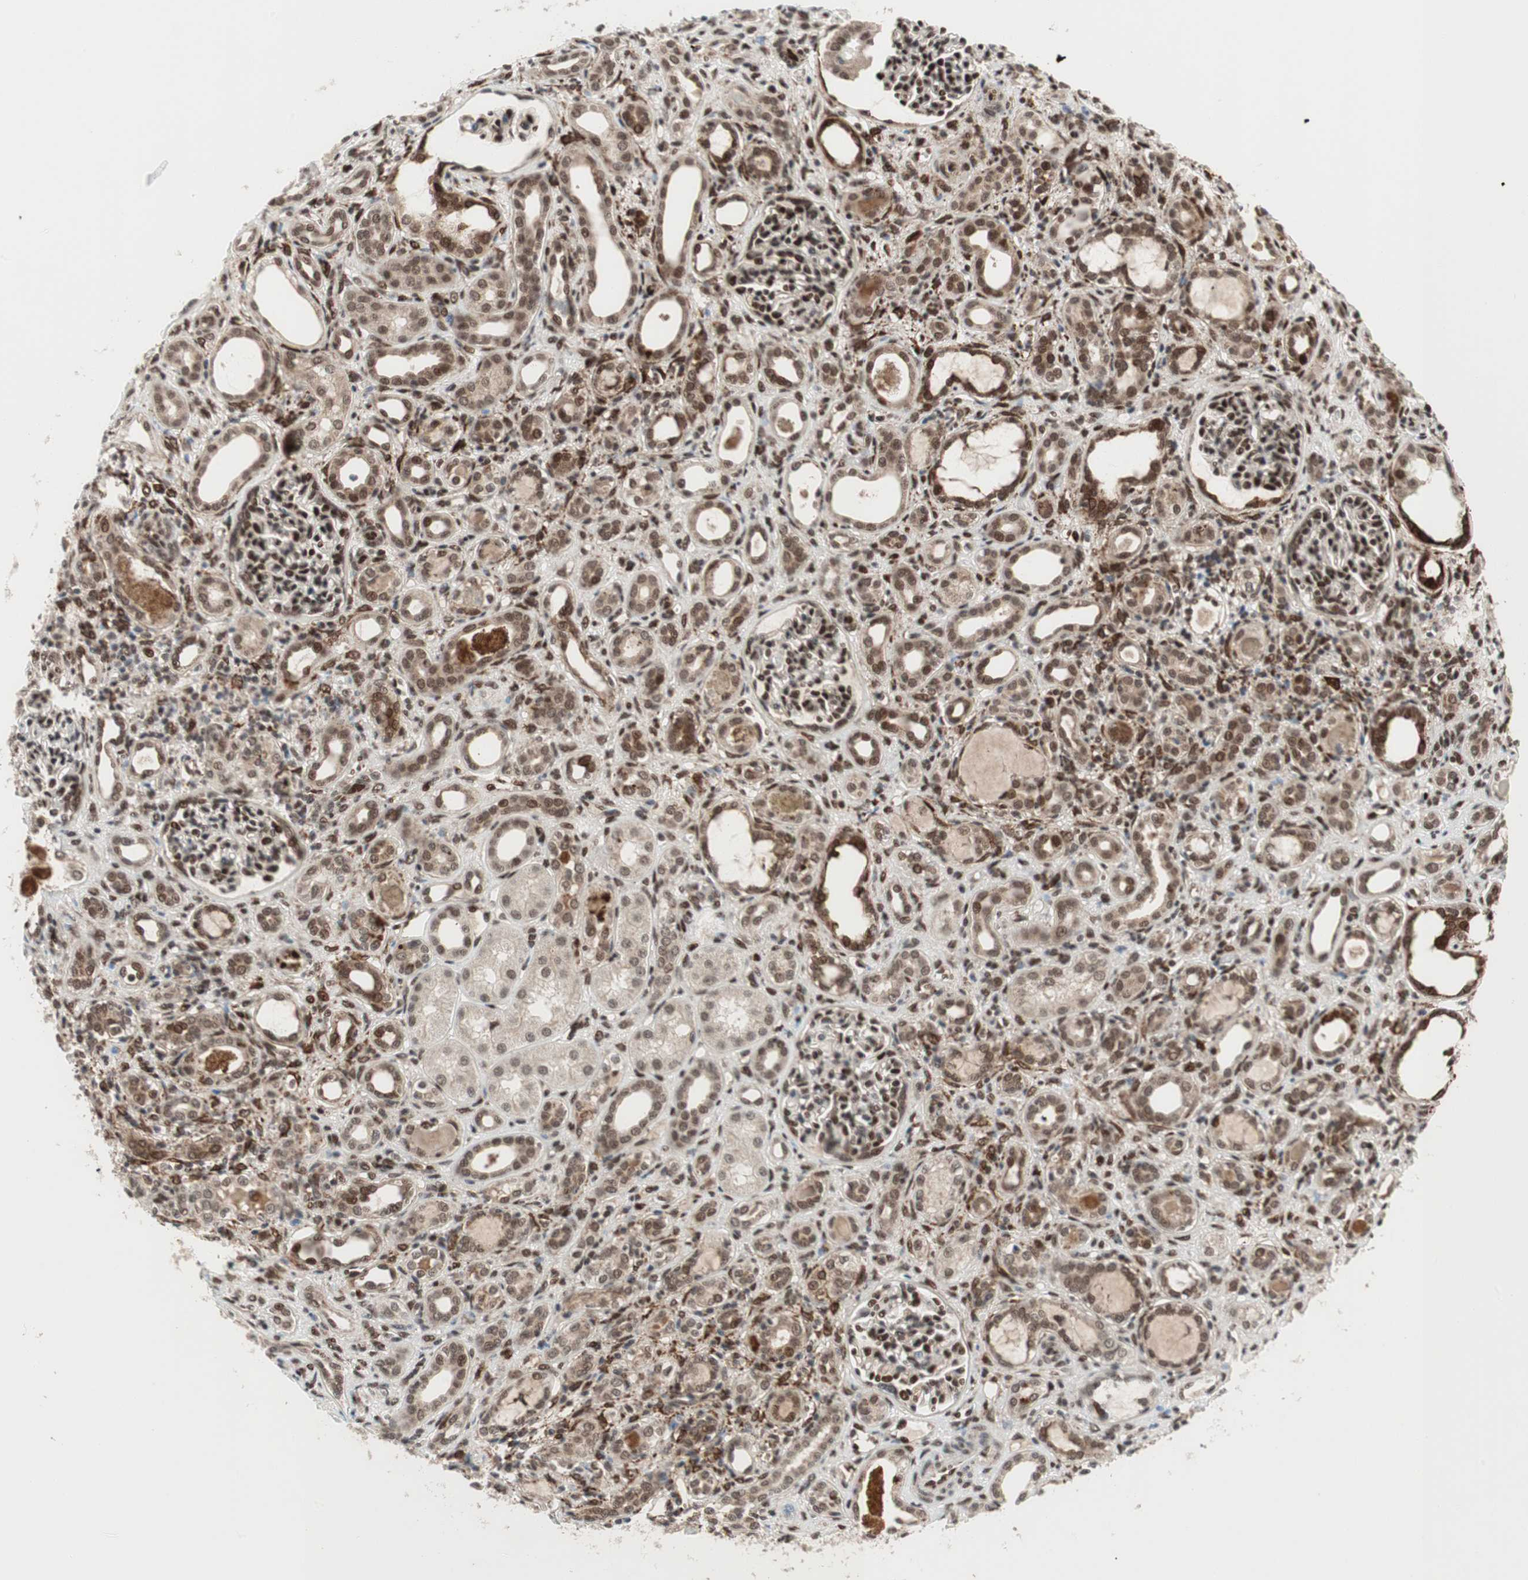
{"staining": {"intensity": "strong", "quantity": ">75%", "location": "nuclear"}, "tissue": "kidney", "cell_type": "Cells in glomeruli", "image_type": "normal", "snomed": [{"axis": "morphology", "description": "Normal tissue, NOS"}, {"axis": "topography", "description": "Kidney"}], "caption": "A high amount of strong nuclear staining is identified in about >75% of cells in glomeruli in normal kidney.", "gene": "TCF12", "patient": {"sex": "male", "age": 7}}